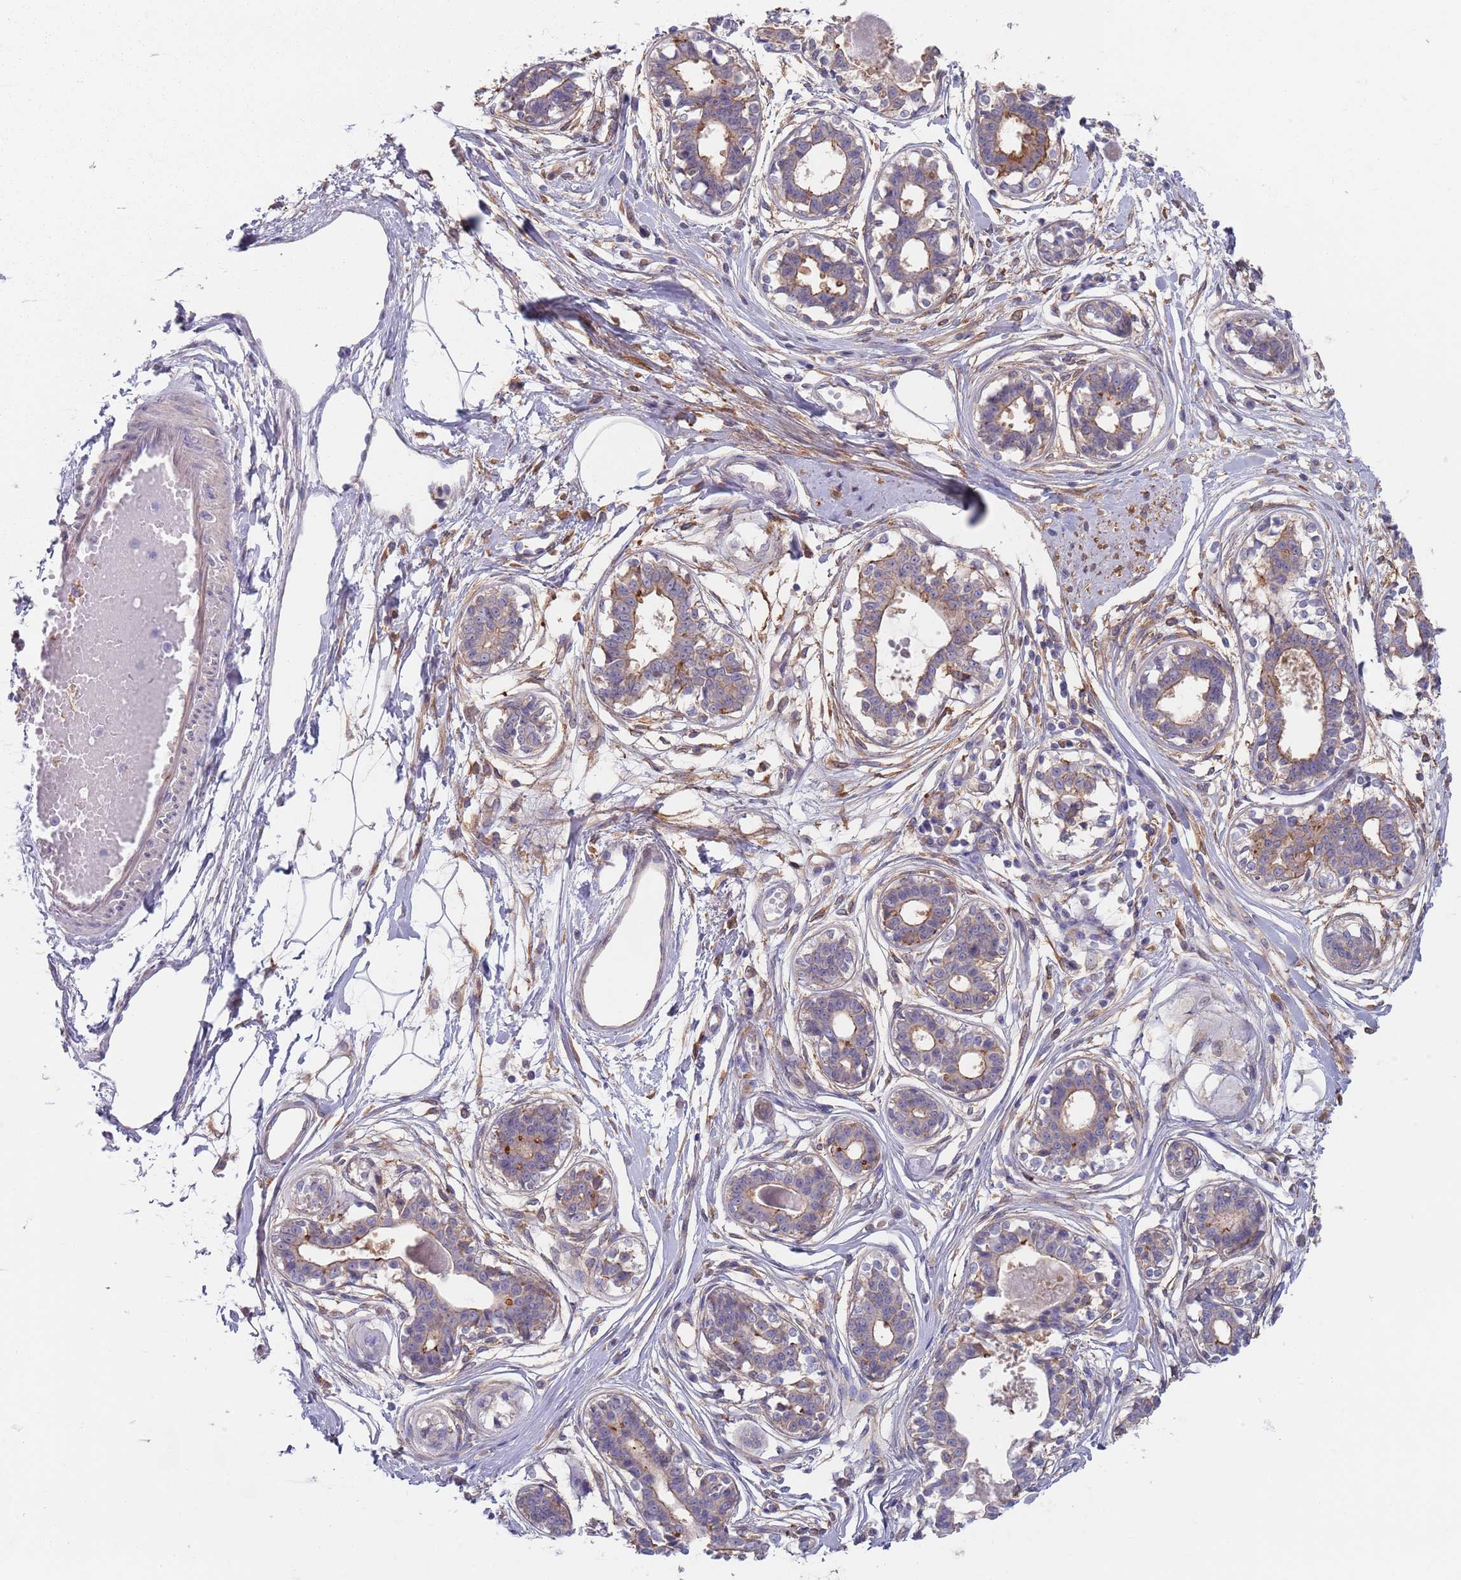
{"staining": {"intensity": "weak", "quantity": "25%-75%", "location": "cytoplasmic/membranous"}, "tissue": "breast", "cell_type": "Adipocytes", "image_type": "normal", "snomed": [{"axis": "morphology", "description": "Normal tissue, NOS"}, {"axis": "topography", "description": "Breast"}], "caption": "Immunohistochemistry (IHC) of benign human breast demonstrates low levels of weak cytoplasmic/membranous staining in approximately 25%-75% of adipocytes.", "gene": "APPL2", "patient": {"sex": "female", "age": 45}}